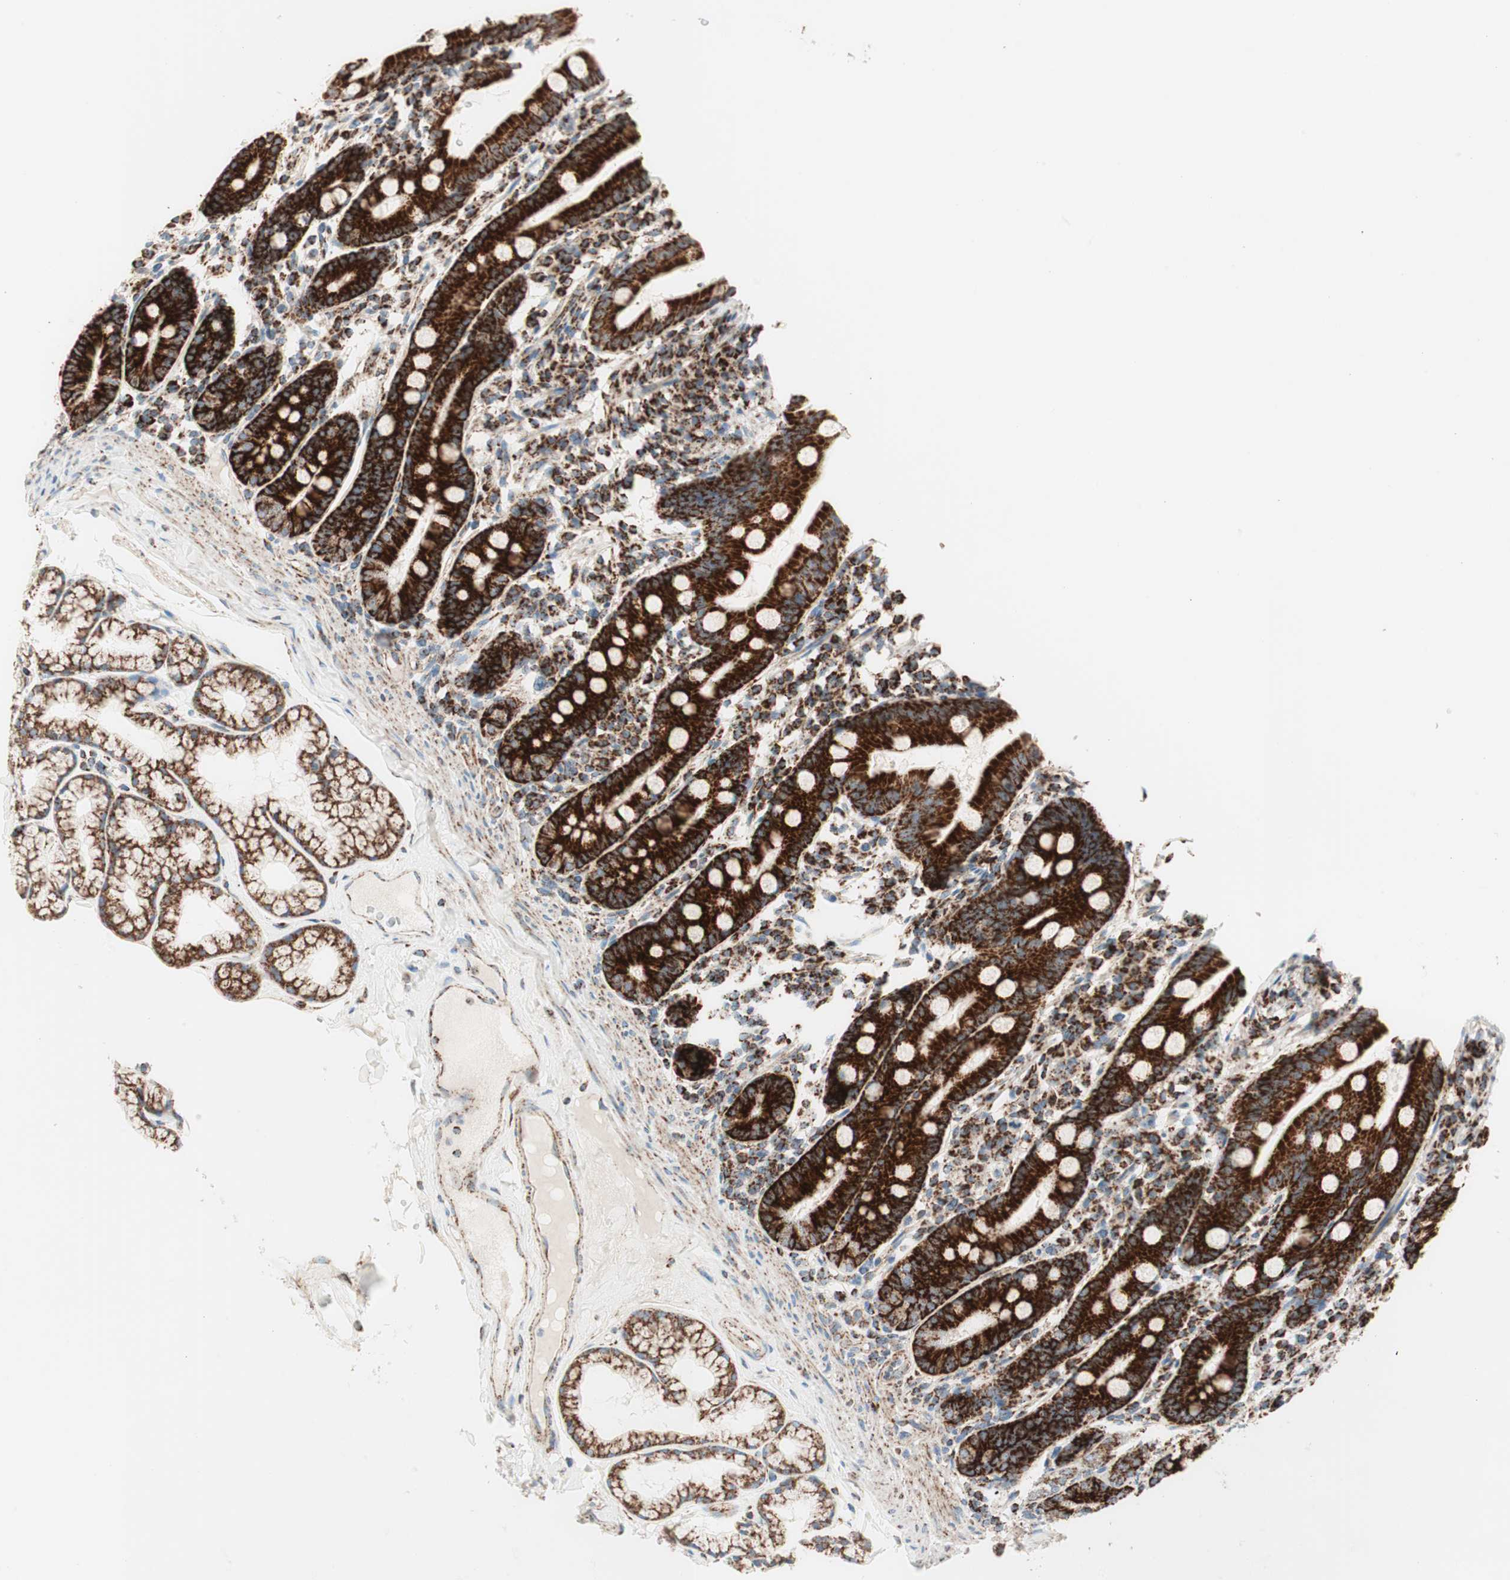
{"staining": {"intensity": "strong", "quantity": ">75%", "location": "cytoplasmic/membranous"}, "tissue": "duodenum", "cell_type": "Glandular cells", "image_type": "normal", "snomed": [{"axis": "morphology", "description": "Normal tissue, NOS"}, {"axis": "topography", "description": "Duodenum"}], "caption": "Immunohistochemical staining of normal duodenum demonstrates >75% levels of strong cytoplasmic/membranous protein positivity in approximately >75% of glandular cells.", "gene": "TOMM20", "patient": {"sex": "male", "age": 50}}